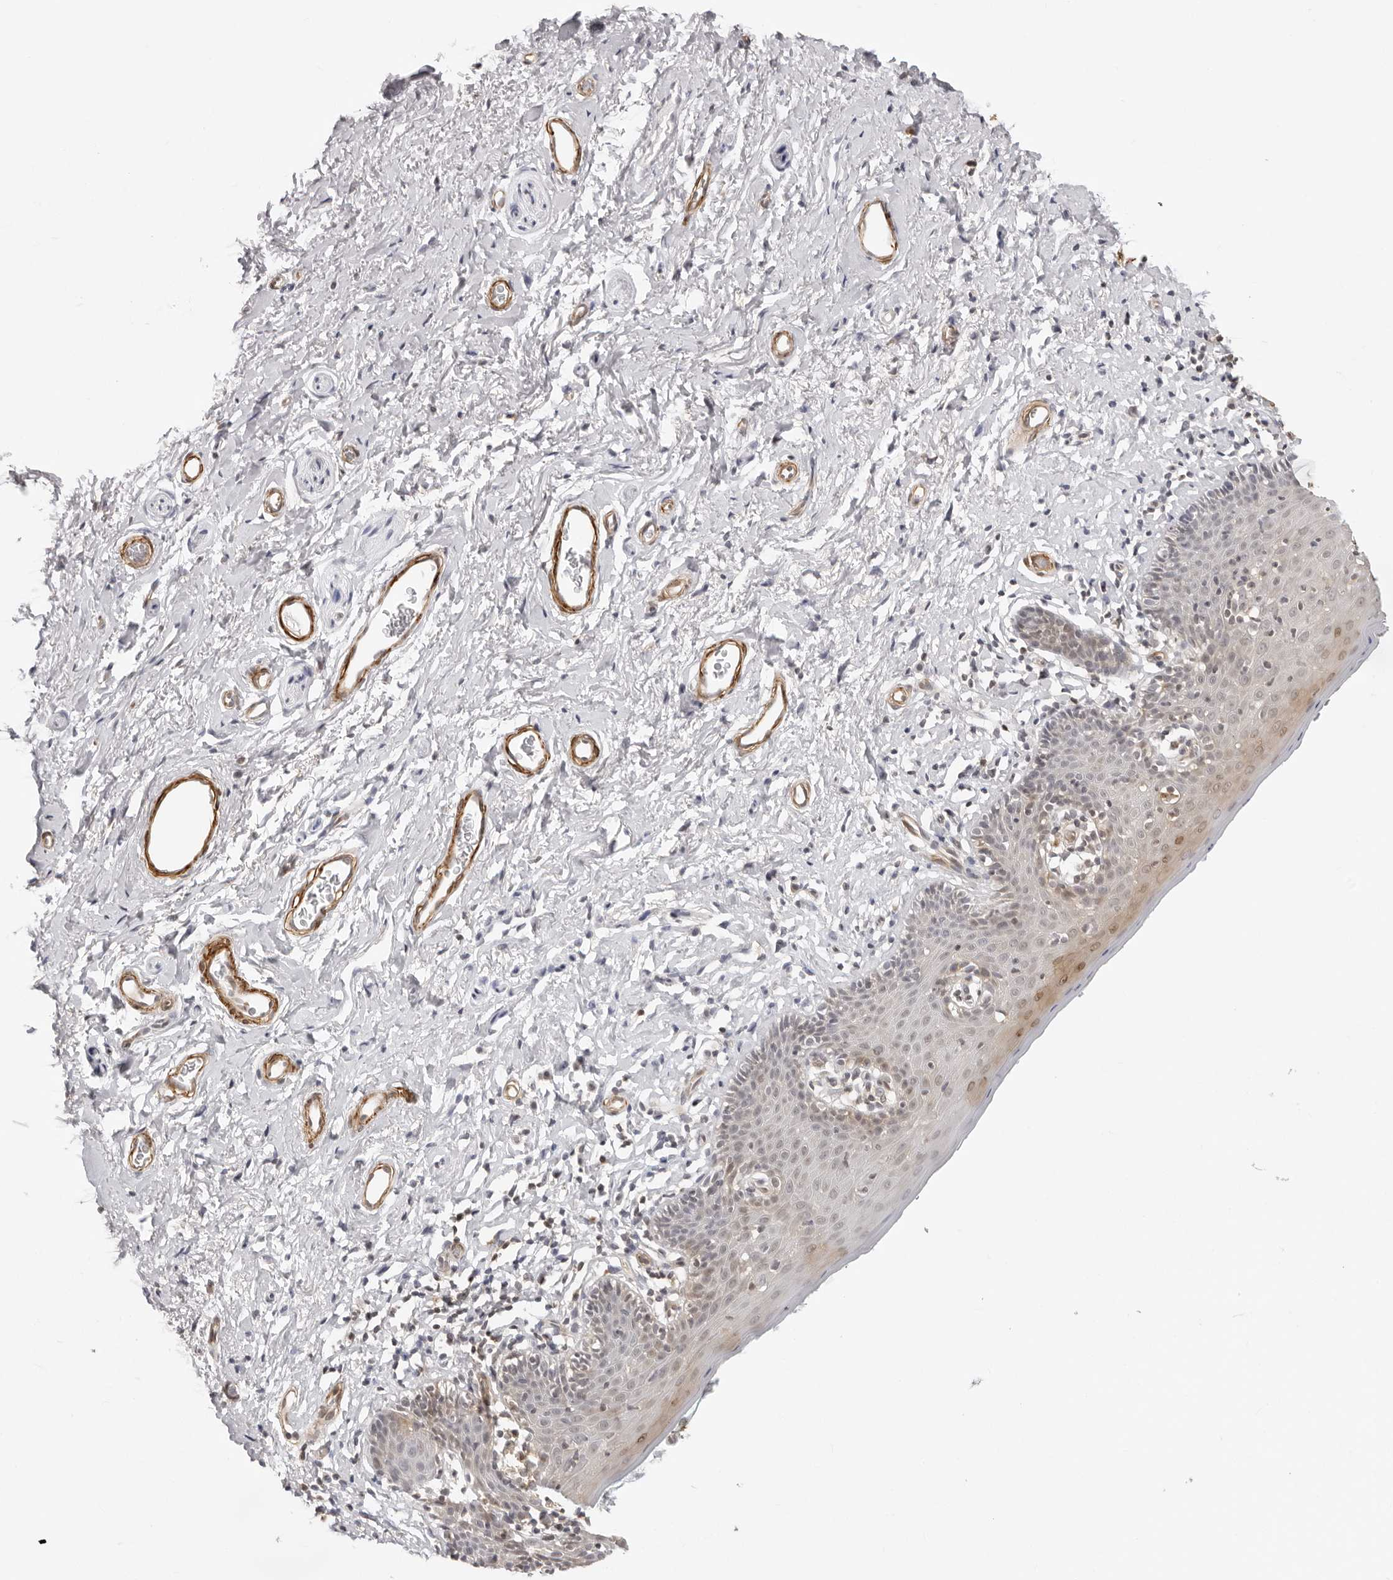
{"staining": {"intensity": "moderate", "quantity": "<25%", "location": "cytoplasmic/membranous"}, "tissue": "skin", "cell_type": "Epidermal cells", "image_type": "normal", "snomed": [{"axis": "morphology", "description": "Normal tissue, NOS"}, {"axis": "topography", "description": "Vulva"}], "caption": "DAB (3,3'-diaminobenzidine) immunohistochemical staining of unremarkable skin exhibits moderate cytoplasmic/membranous protein expression in about <25% of epidermal cells.", "gene": "UNK", "patient": {"sex": "female", "age": 66}}